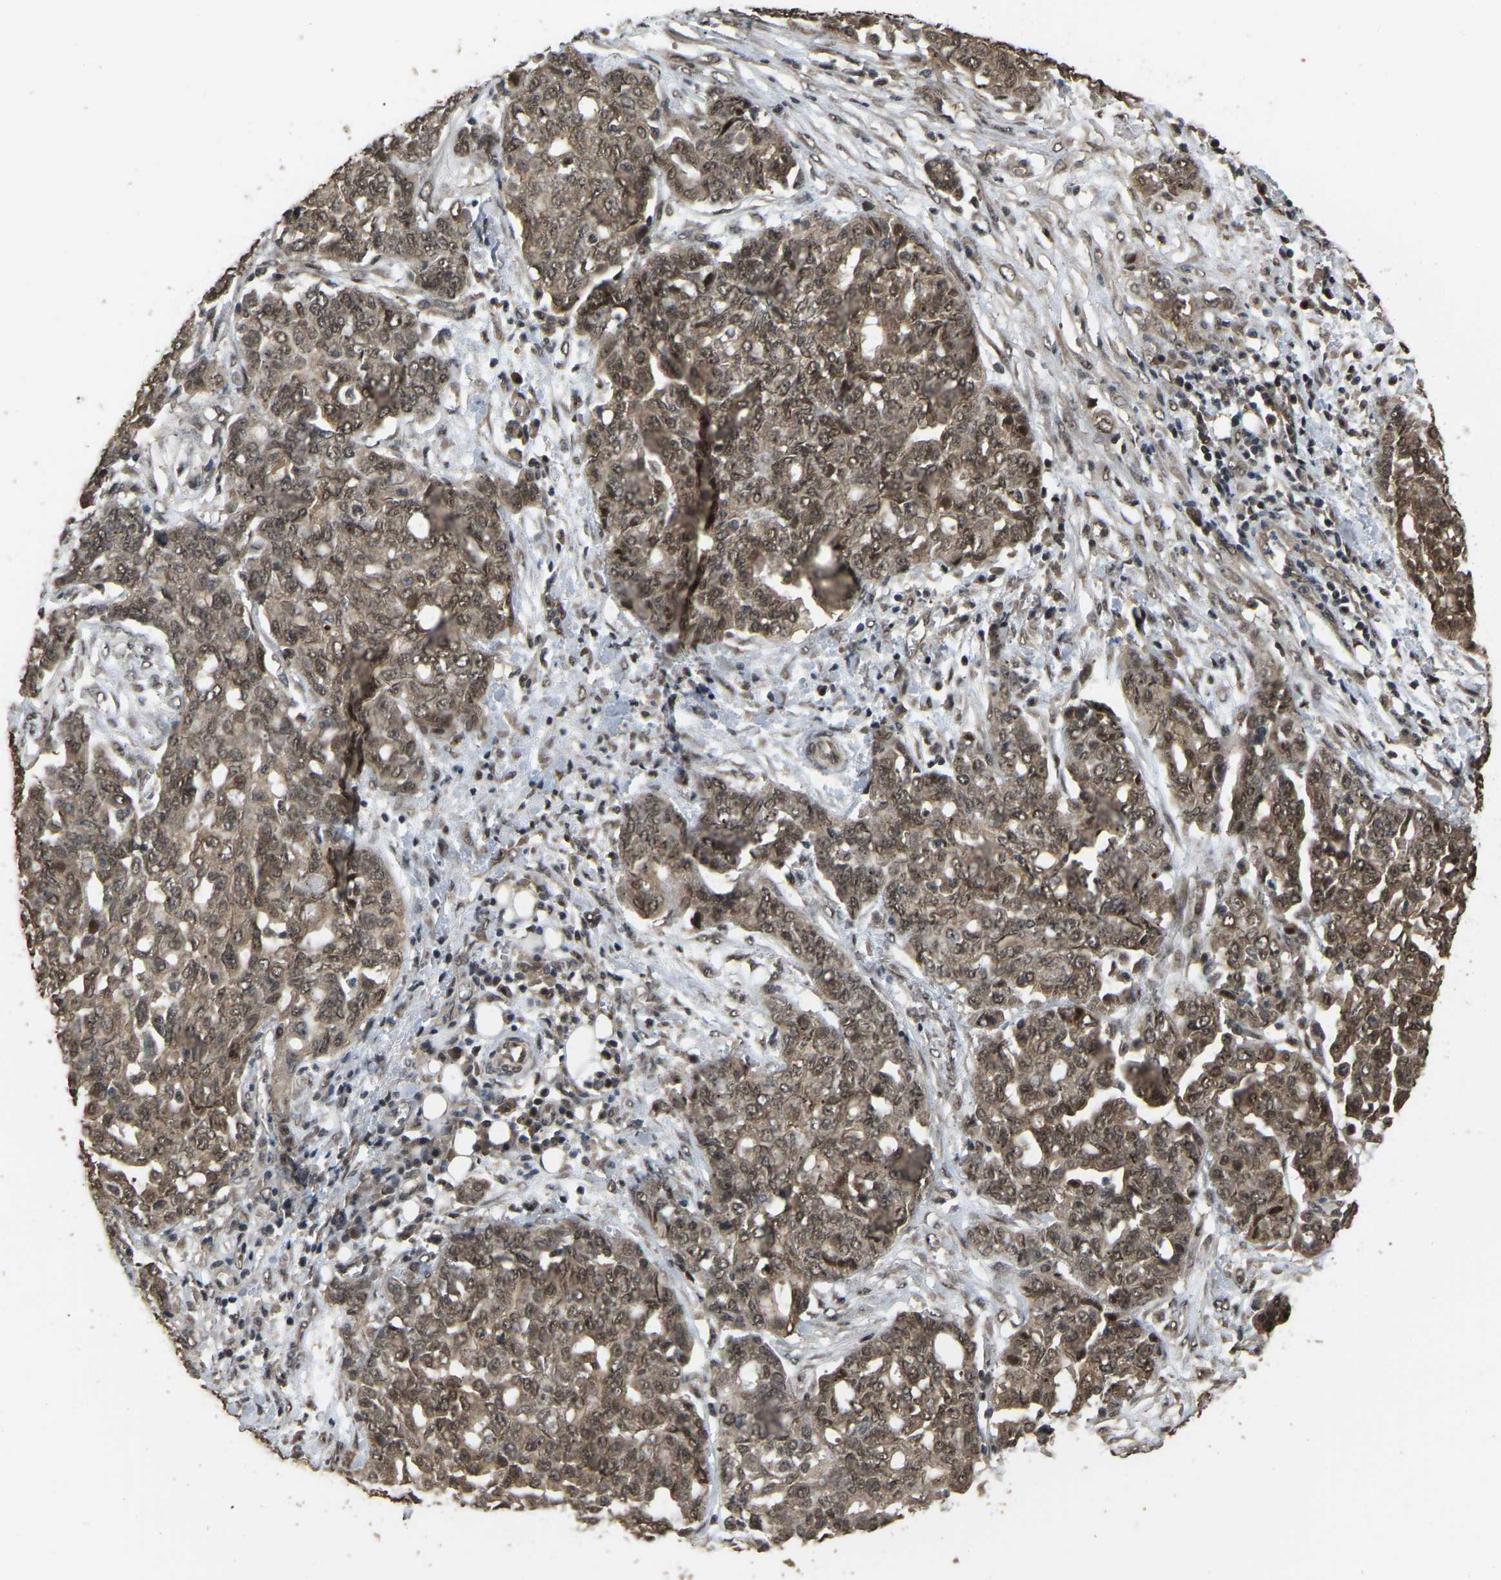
{"staining": {"intensity": "moderate", "quantity": ">75%", "location": "cytoplasmic/membranous,nuclear"}, "tissue": "ovarian cancer", "cell_type": "Tumor cells", "image_type": "cancer", "snomed": [{"axis": "morphology", "description": "Cystadenocarcinoma, serous, NOS"}, {"axis": "topography", "description": "Soft tissue"}, {"axis": "topography", "description": "Ovary"}], "caption": "A histopathology image showing moderate cytoplasmic/membranous and nuclear staining in approximately >75% of tumor cells in ovarian cancer (serous cystadenocarcinoma), as visualized by brown immunohistochemical staining.", "gene": "ARHGAP23", "patient": {"sex": "female", "age": 57}}